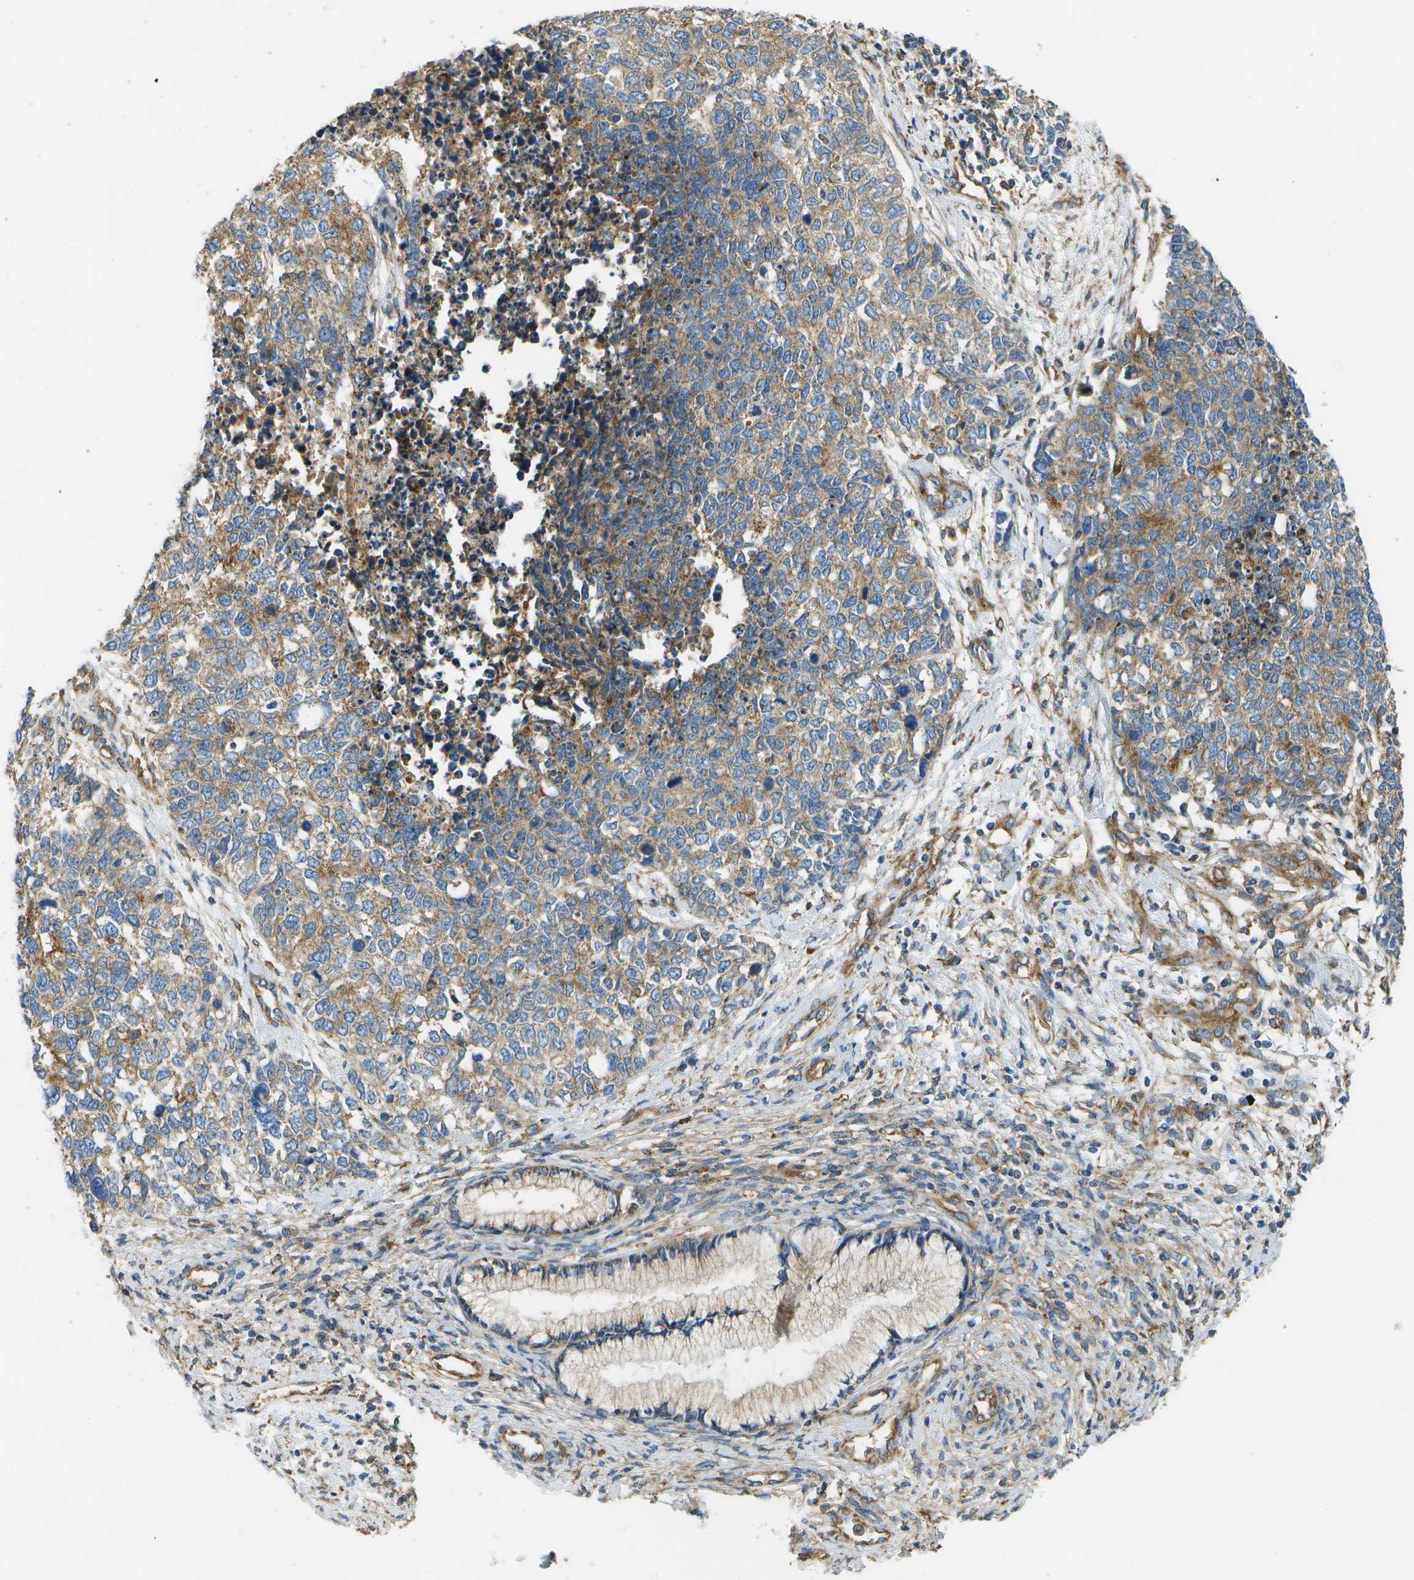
{"staining": {"intensity": "moderate", "quantity": "25%-75%", "location": "cytoplasmic/membranous"}, "tissue": "cervical cancer", "cell_type": "Tumor cells", "image_type": "cancer", "snomed": [{"axis": "morphology", "description": "Squamous cell carcinoma, NOS"}, {"axis": "topography", "description": "Cervix"}], "caption": "A histopathology image of cervical squamous cell carcinoma stained for a protein demonstrates moderate cytoplasmic/membranous brown staining in tumor cells.", "gene": "CLTC", "patient": {"sex": "female", "age": 63}}